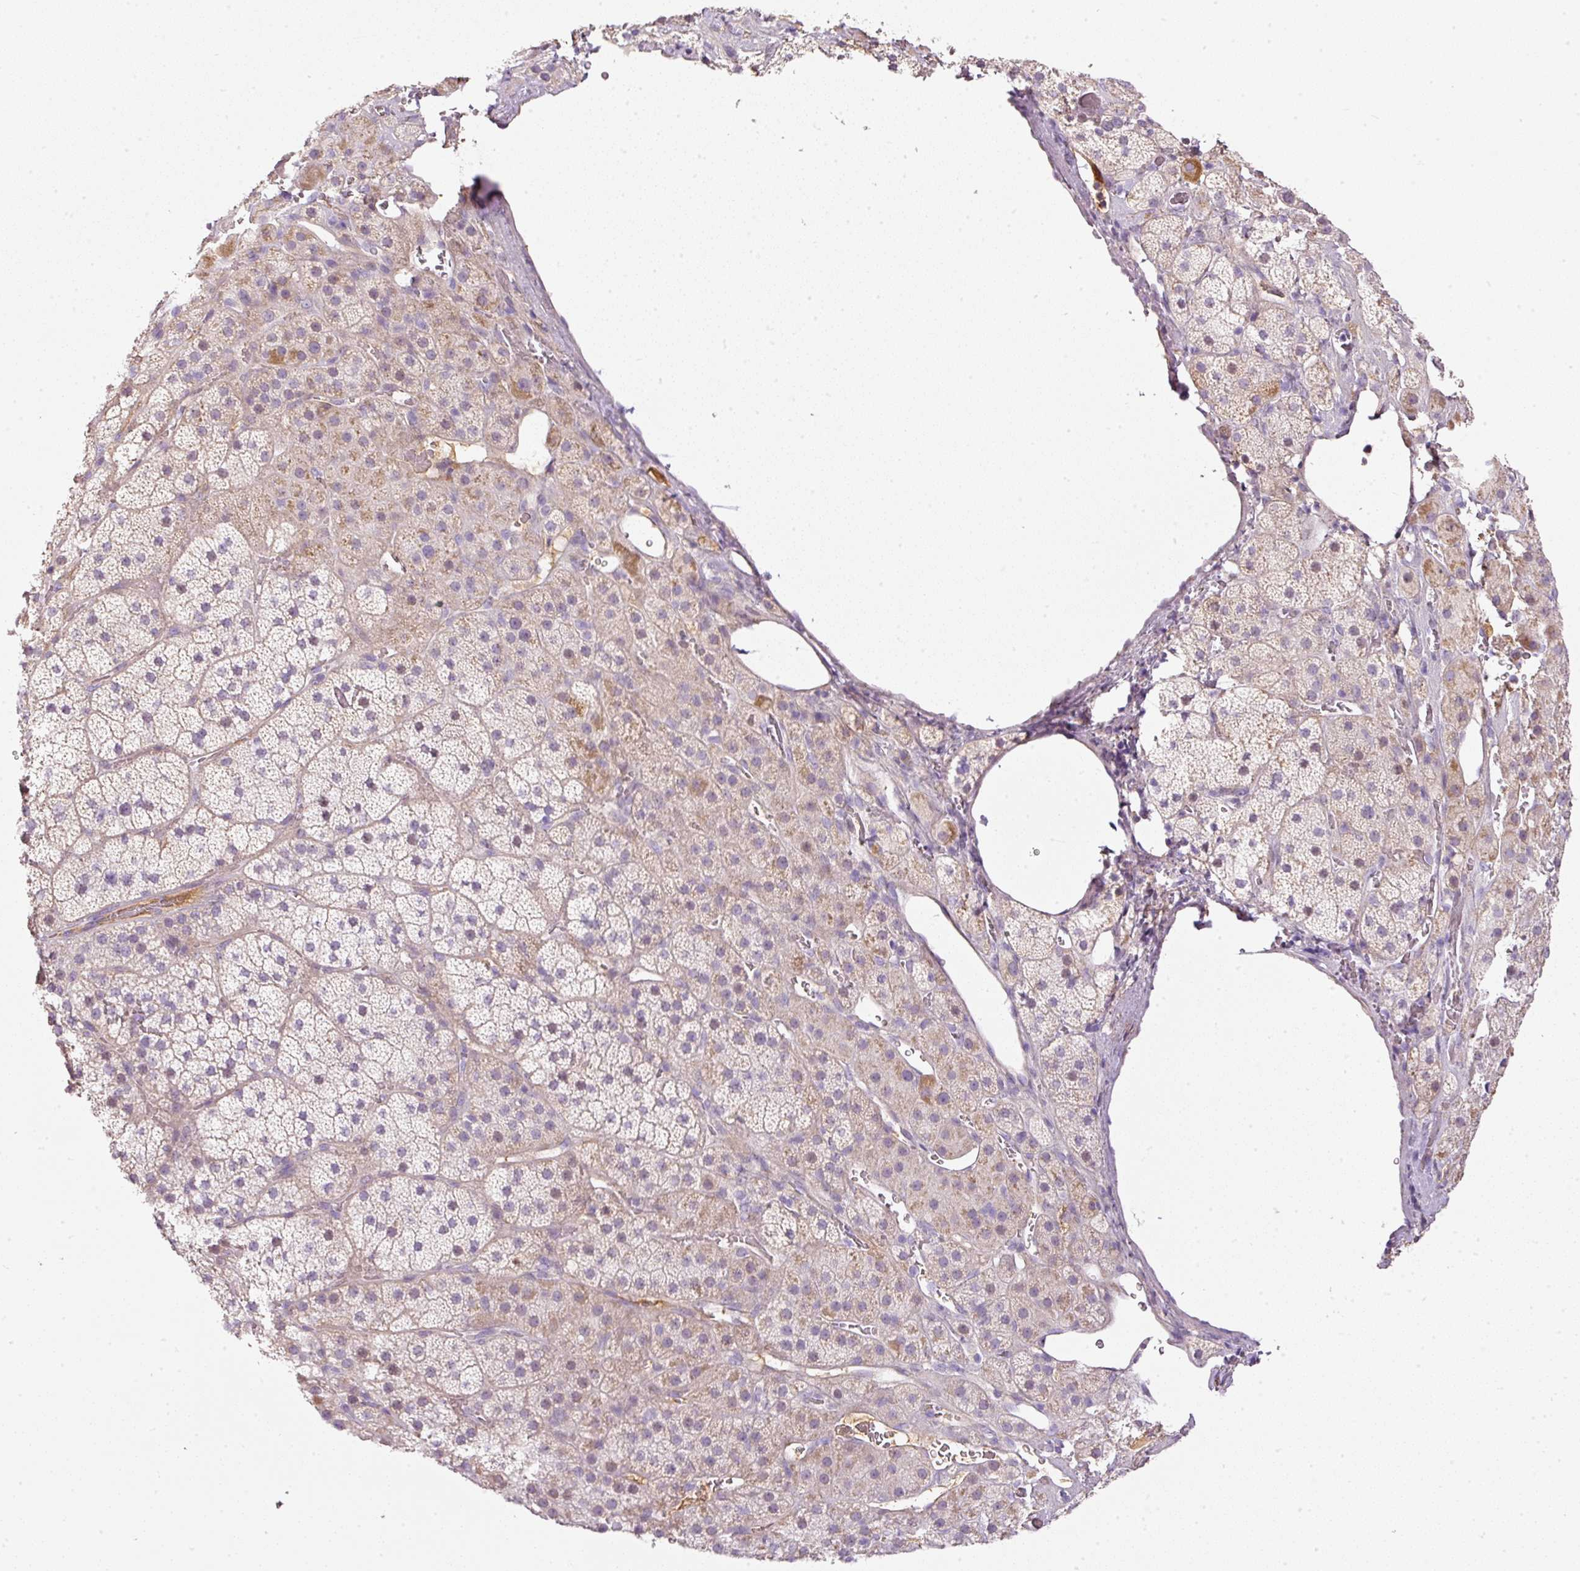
{"staining": {"intensity": "weak", "quantity": "25%-75%", "location": "cytoplasmic/membranous"}, "tissue": "adrenal gland", "cell_type": "Glandular cells", "image_type": "normal", "snomed": [{"axis": "morphology", "description": "Normal tissue, NOS"}, {"axis": "topography", "description": "Adrenal gland"}], "caption": "Immunohistochemistry (DAB) staining of benign human adrenal gland displays weak cytoplasmic/membranous protein staining in approximately 25%-75% of glandular cells.", "gene": "KPNA5", "patient": {"sex": "male", "age": 57}}